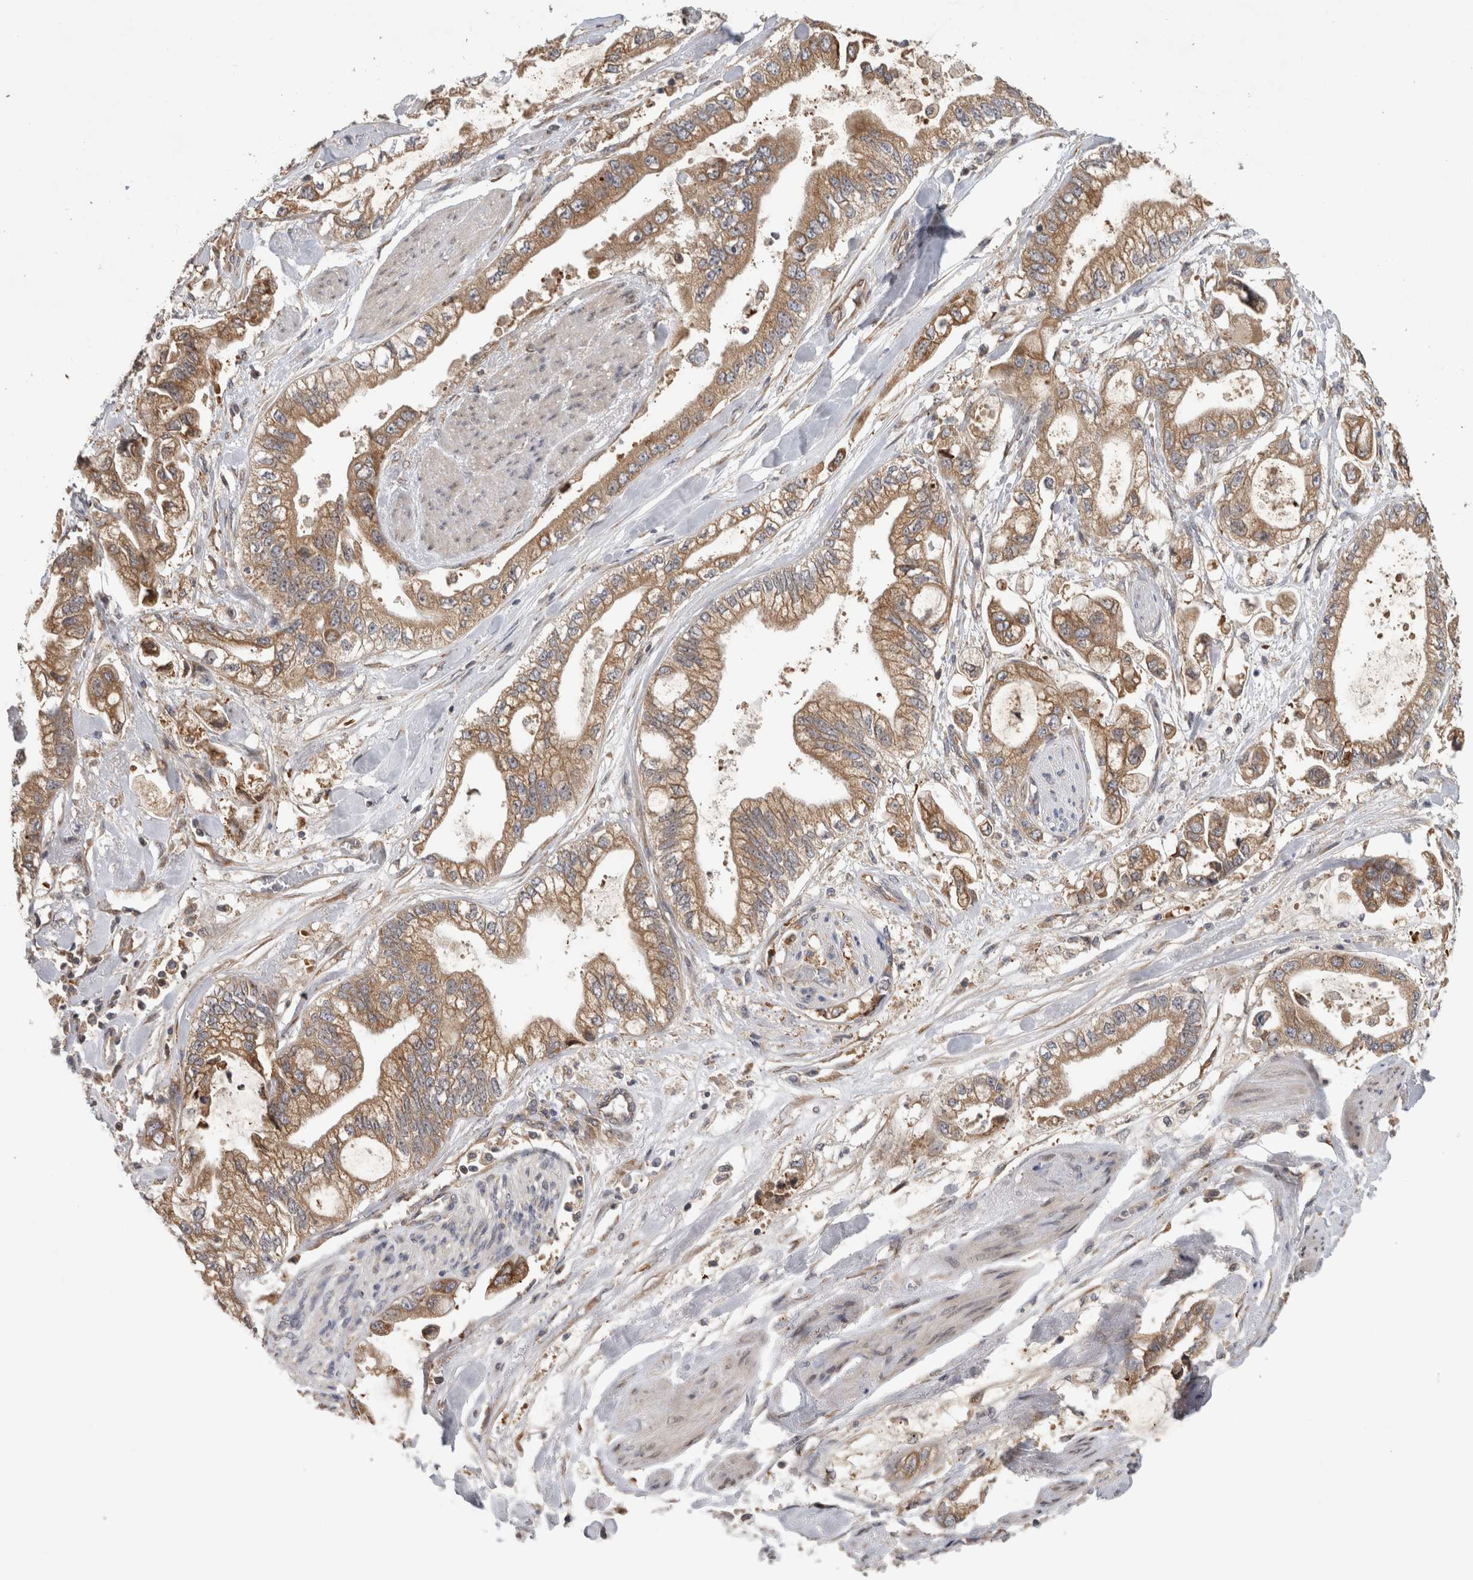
{"staining": {"intensity": "moderate", "quantity": ">75%", "location": "cytoplasmic/membranous"}, "tissue": "stomach cancer", "cell_type": "Tumor cells", "image_type": "cancer", "snomed": [{"axis": "morphology", "description": "Normal tissue, NOS"}, {"axis": "morphology", "description": "Adenocarcinoma, NOS"}, {"axis": "topography", "description": "Stomach"}], "caption": "Adenocarcinoma (stomach) tissue demonstrates moderate cytoplasmic/membranous expression in approximately >75% of tumor cells, visualized by immunohistochemistry.", "gene": "PARP6", "patient": {"sex": "male", "age": 62}}